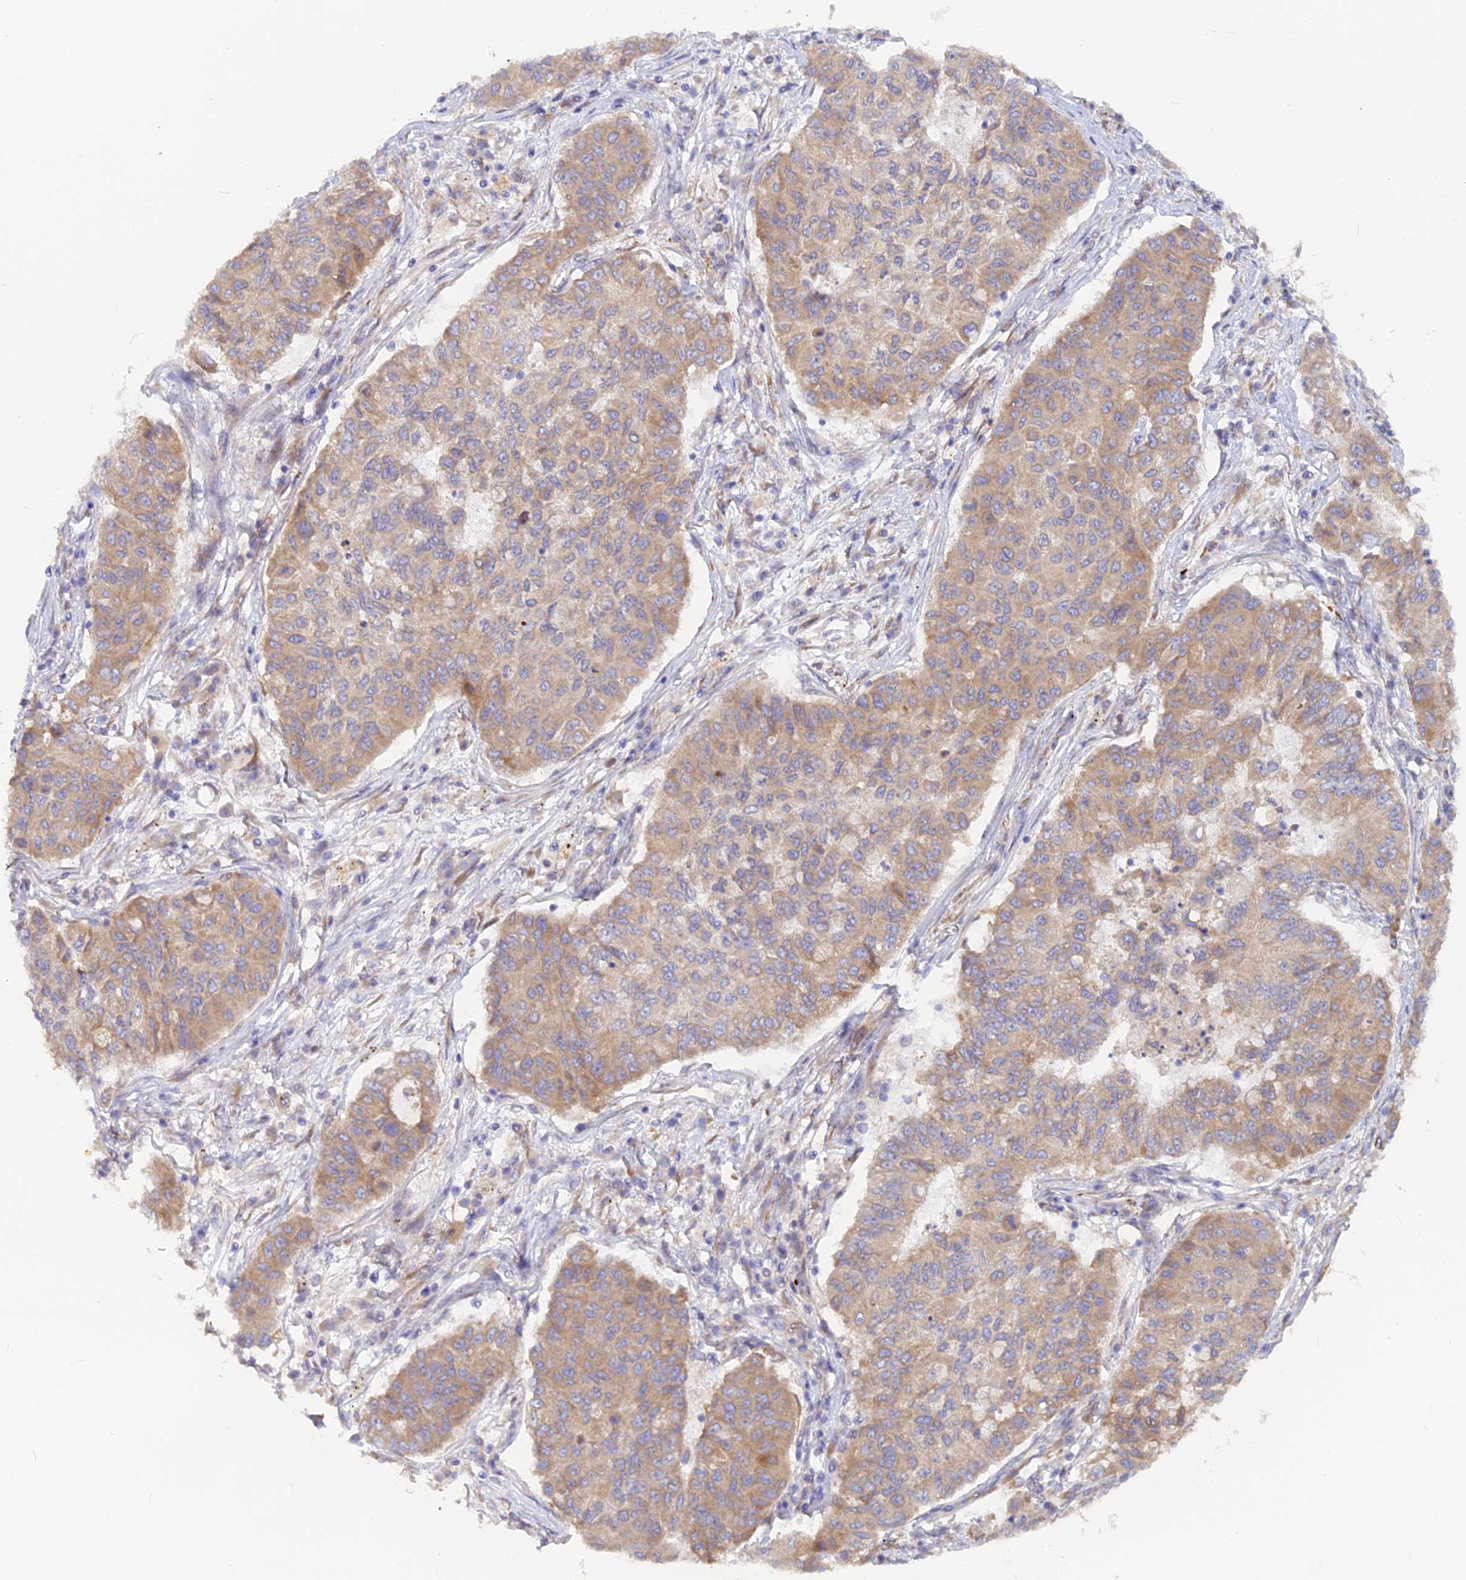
{"staining": {"intensity": "moderate", "quantity": ">75%", "location": "cytoplasmic/membranous"}, "tissue": "lung cancer", "cell_type": "Tumor cells", "image_type": "cancer", "snomed": [{"axis": "morphology", "description": "Squamous cell carcinoma, NOS"}, {"axis": "topography", "description": "Lung"}], "caption": "This histopathology image displays squamous cell carcinoma (lung) stained with IHC to label a protein in brown. The cytoplasmic/membranous of tumor cells show moderate positivity for the protein. Nuclei are counter-stained blue.", "gene": "TLCD1", "patient": {"sex": "male", "age": 74}}